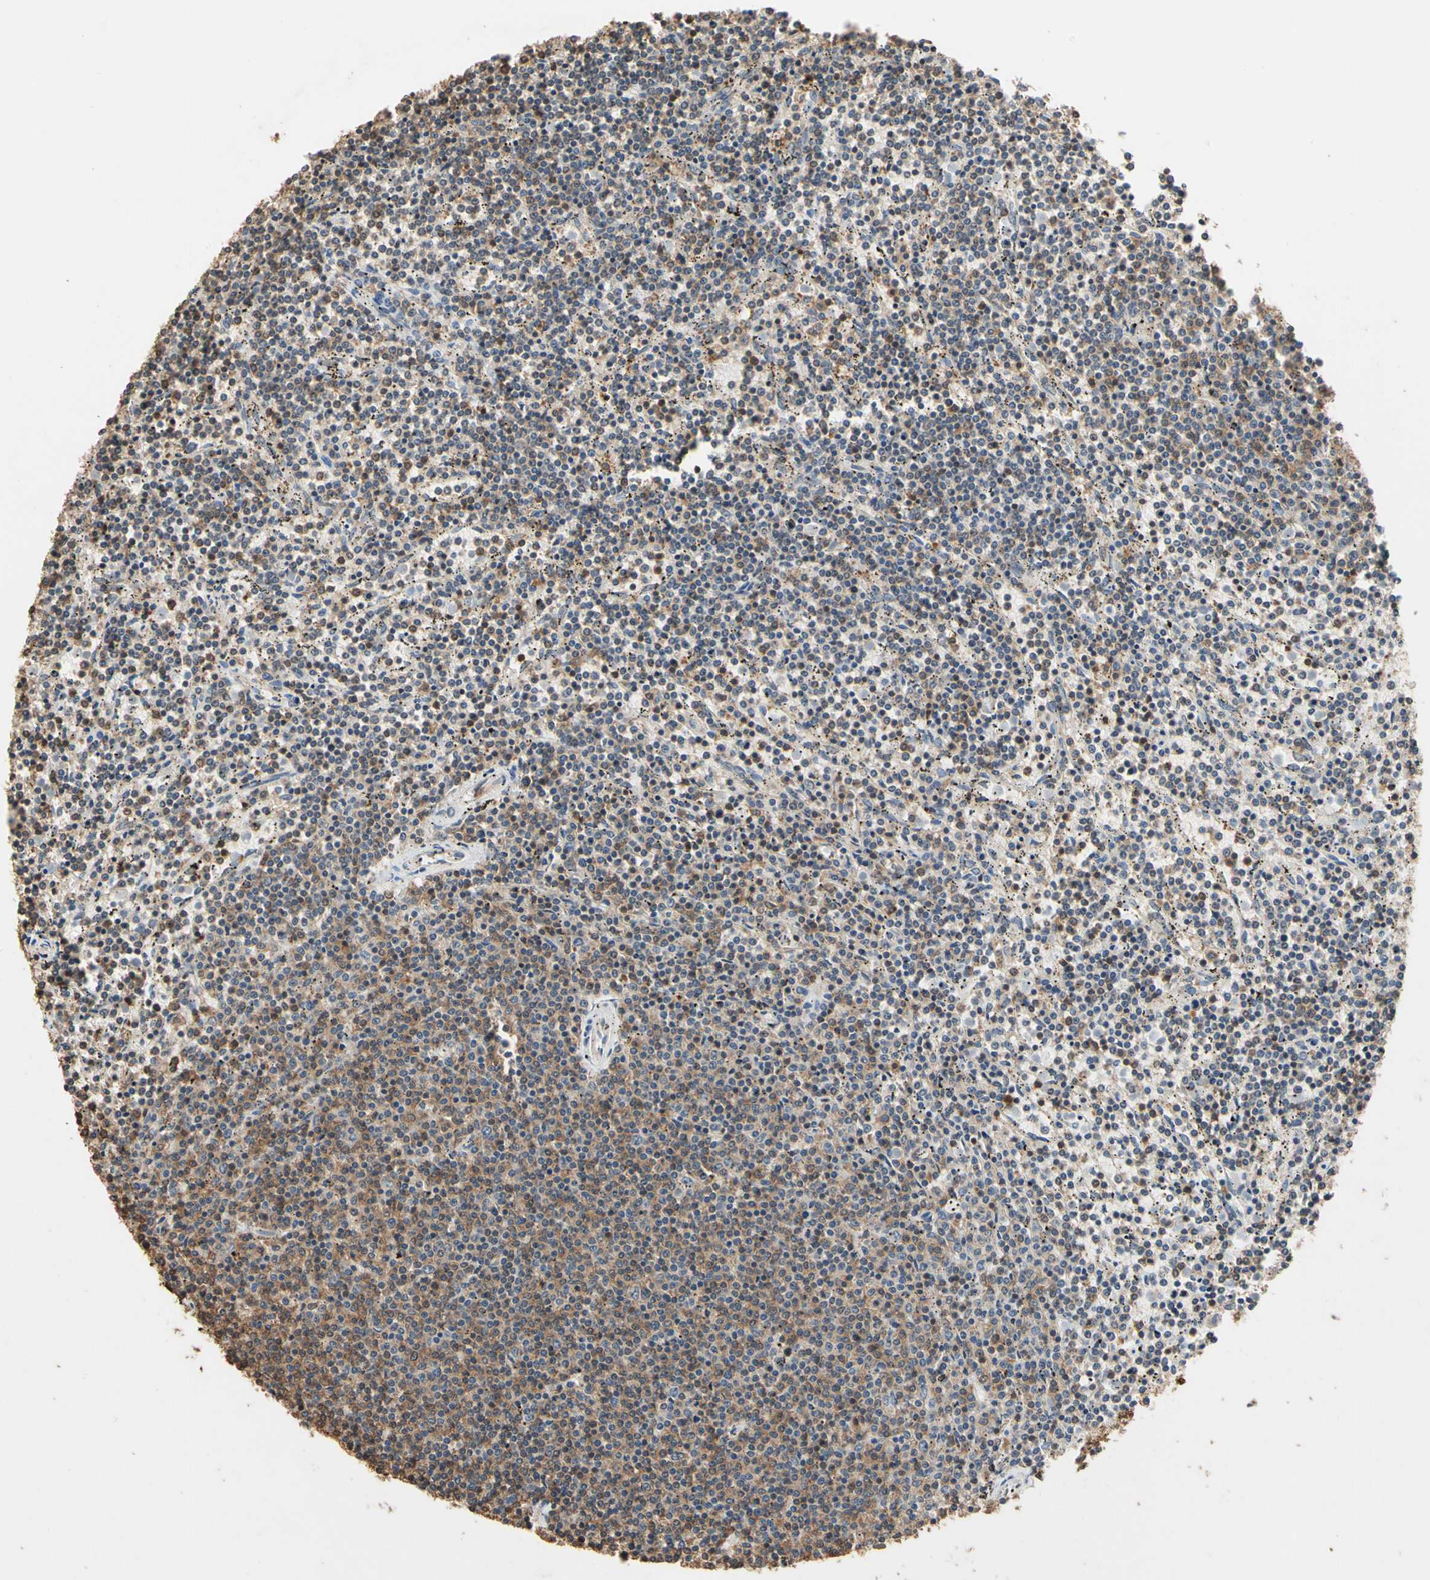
{"staining": {"intensity": "moderate", "quantity": "<25%", "location": "cytoplasmic/membranous"}, "tissue": "lymphoma", "cell_type": "Tumor cells", "image_type": "cancer", "snomed": [{"axis": "morphology", "description": "Malignant lymphoma, non-Hodgkin's type, Low grade"}, {"axis": "topography", "description": "Spleen"}], "caption": "This histopathology image displays IHC staining of human lymphoma, with low moderate cytoplasmic/membranous positivity in approximately <25% of tumor cells.", "gene": "MAP3K10", "patient": {"sex": "female", "age": 50}}